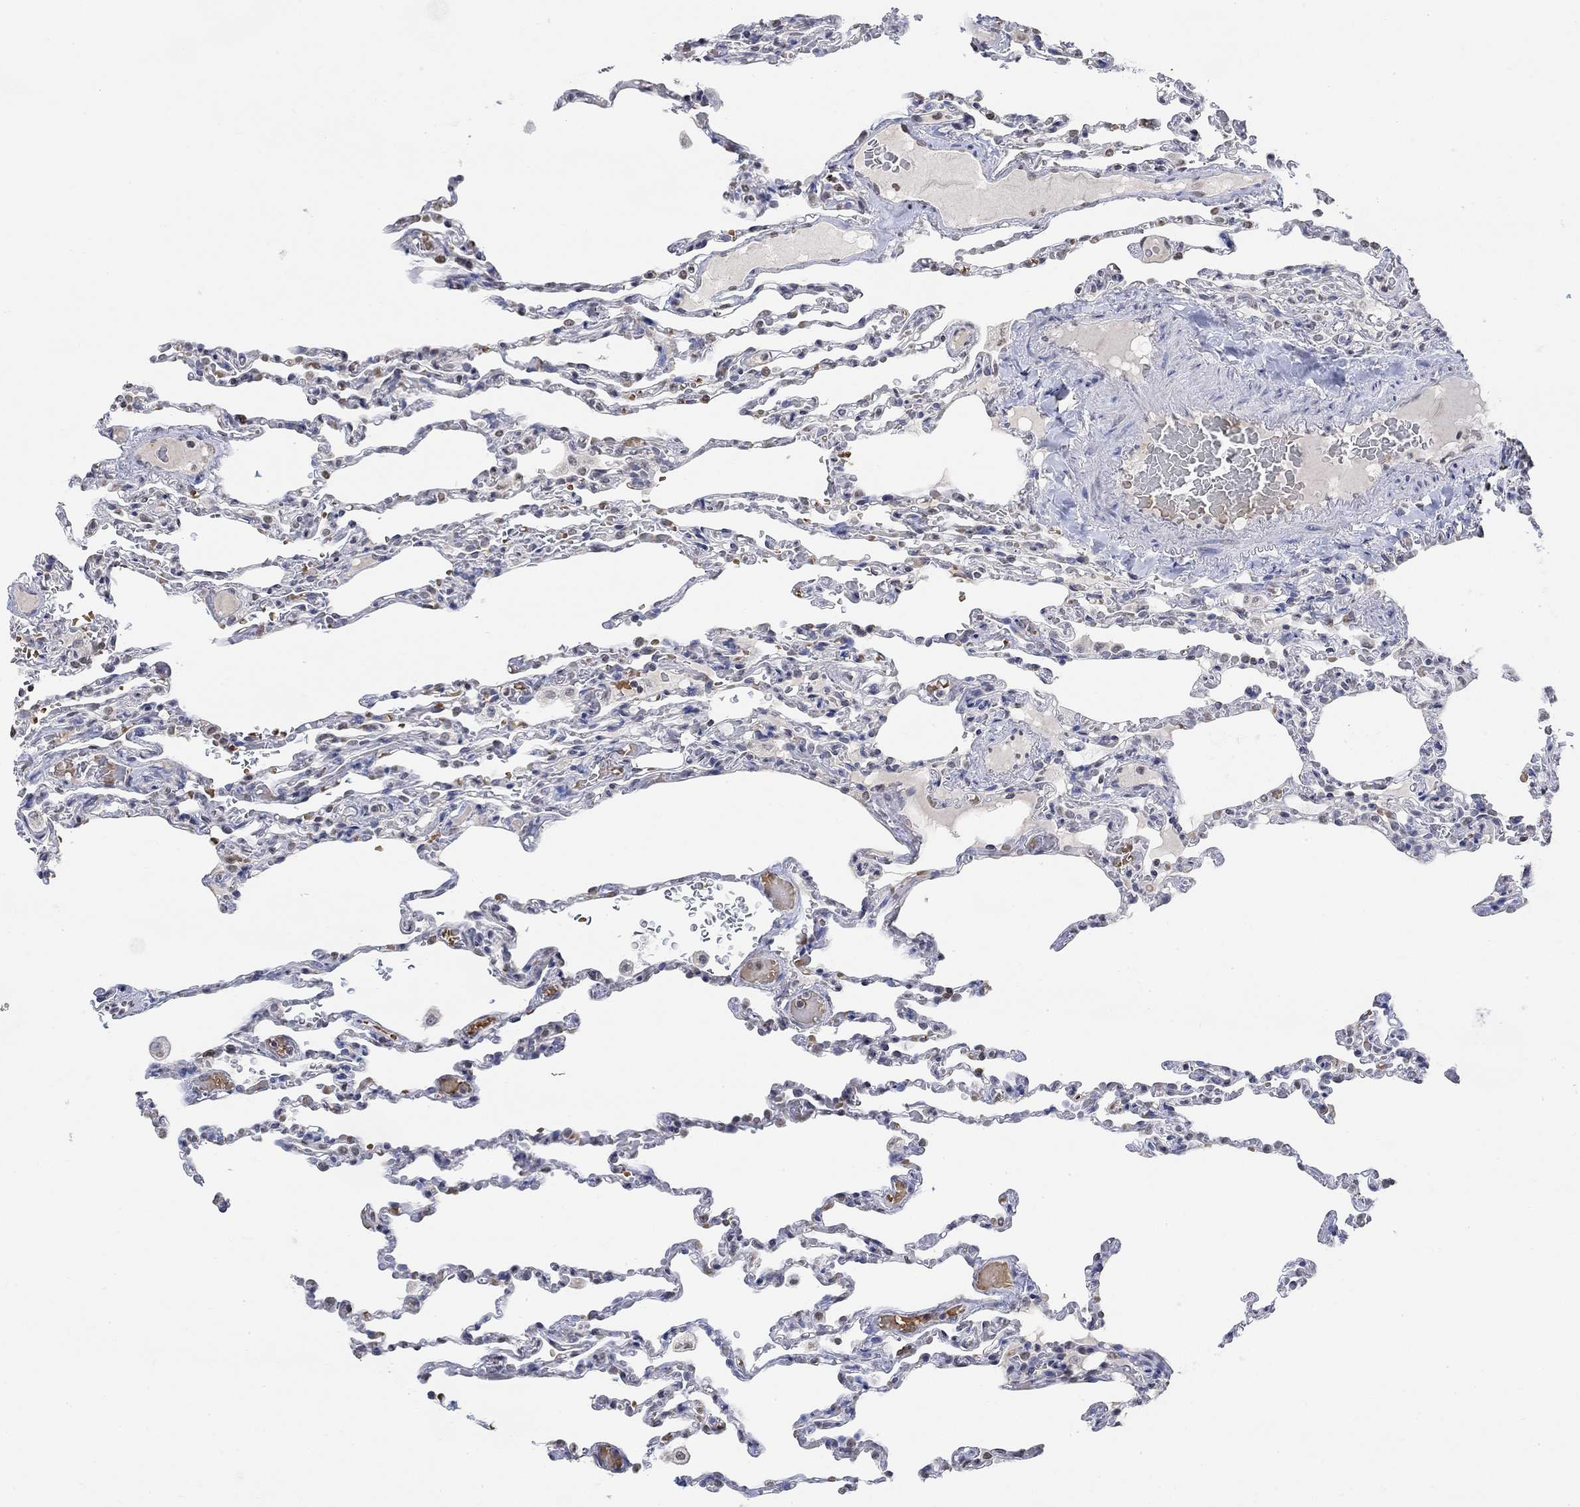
{"staining": {"intensity": "negative", "quantity": "none", "location": "none"}, "tissue": "lung", "cell_type": "Alveolar cells", "image_type": "normal", "snomed": [{"axis": "morphology", "description": "Normal tissue, NOS"}, {"axis": "topography", "description": "Lung"}], "caption": "The image displays no significant expression in alveolar cells of lung. (Stains: DAB (3,3'-diaminobenzidine) immunohistochemistry (IHC) with hematoxylin counter stain, Microscopy: brightfield microscopy at high magnification).", "gene": "TMEM255A", "patient": {"sex": "female", "age": 43}}